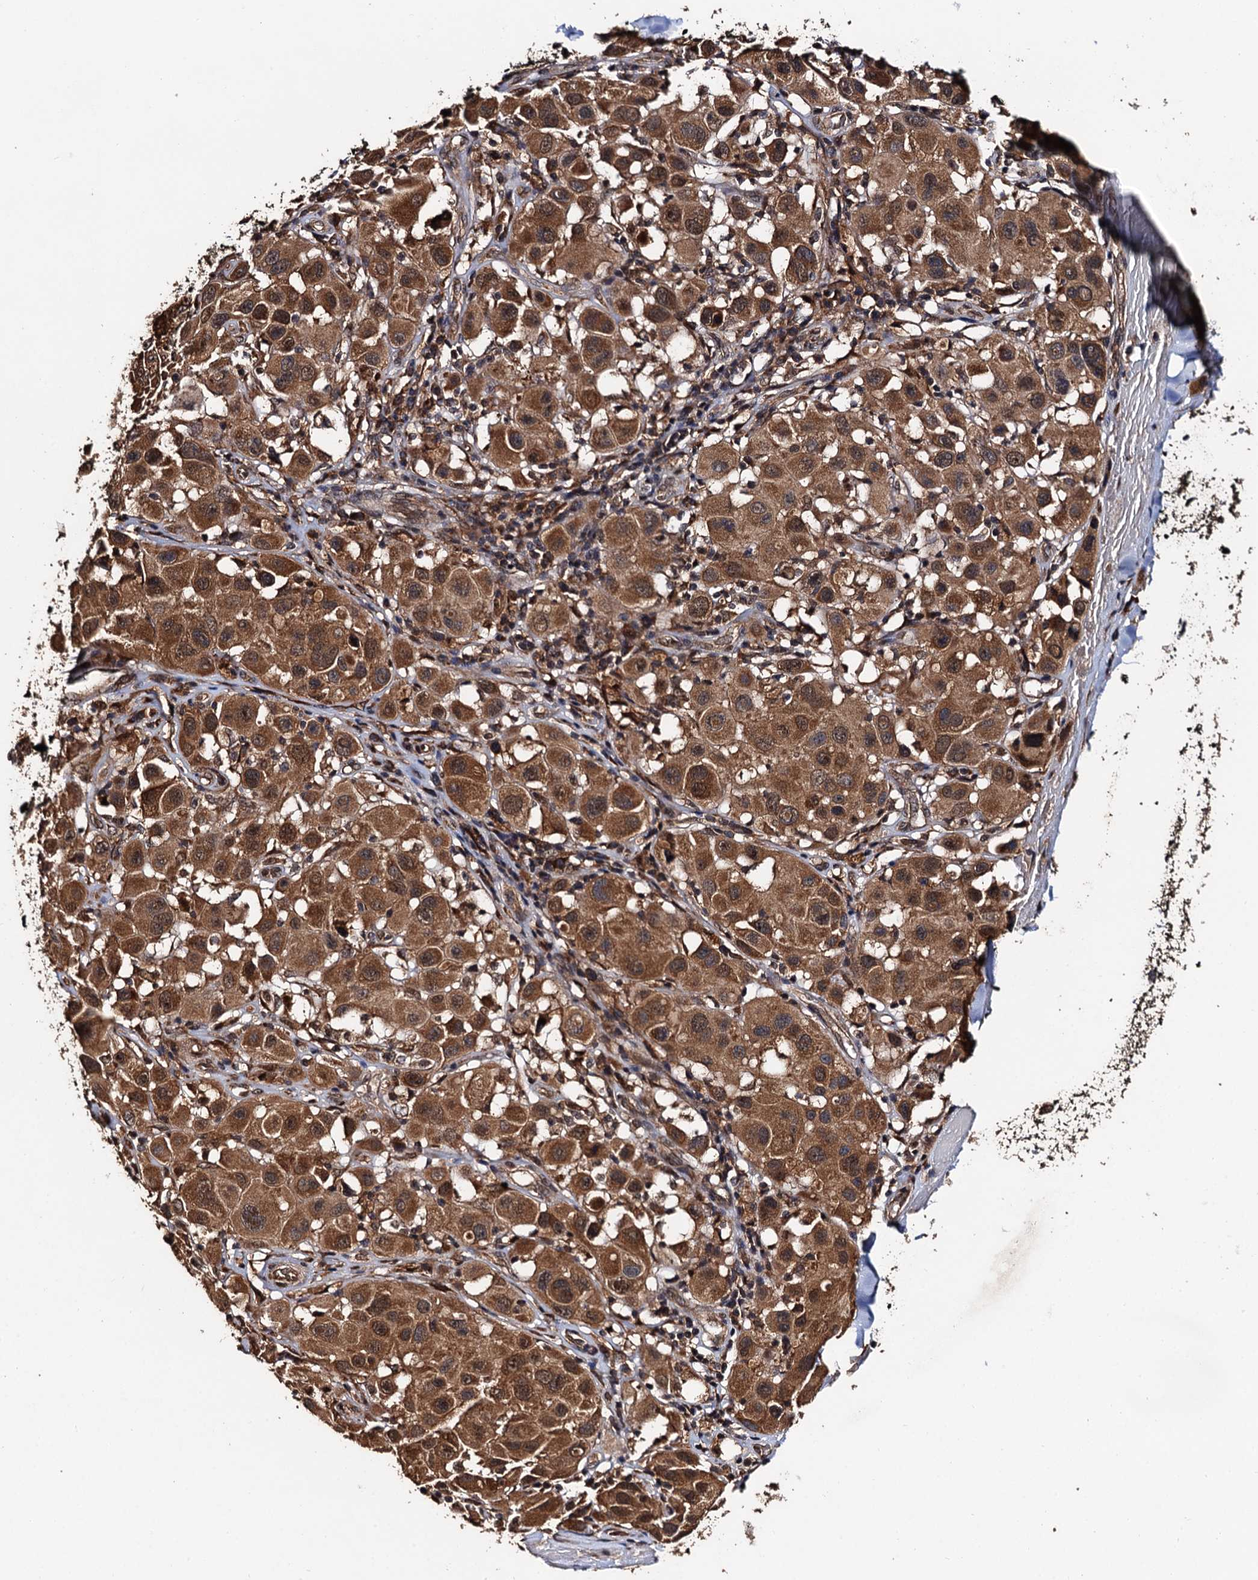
{"staining": {"intensity": "moderate", "quantity": ">75%", "location": "cytoplasmic/membranous"}, "tissue": "melanoma", "cell_type": "Tumor cells", "image_type": "cancer", "snomed": [{"axis": "morphology", "description": "Malignant melanoma, Metastatic site"}, {"axis": "topography", "description": "Skin"}], "caption": "Immunohistochemical staining of human malignant melanoma (metastatic site) exhibits moderate cytoplasmic/membranous protein expression in about >75% of tumor cells.", "gene": "MIER2", "patient": {"sex": "male", "age": 41}}